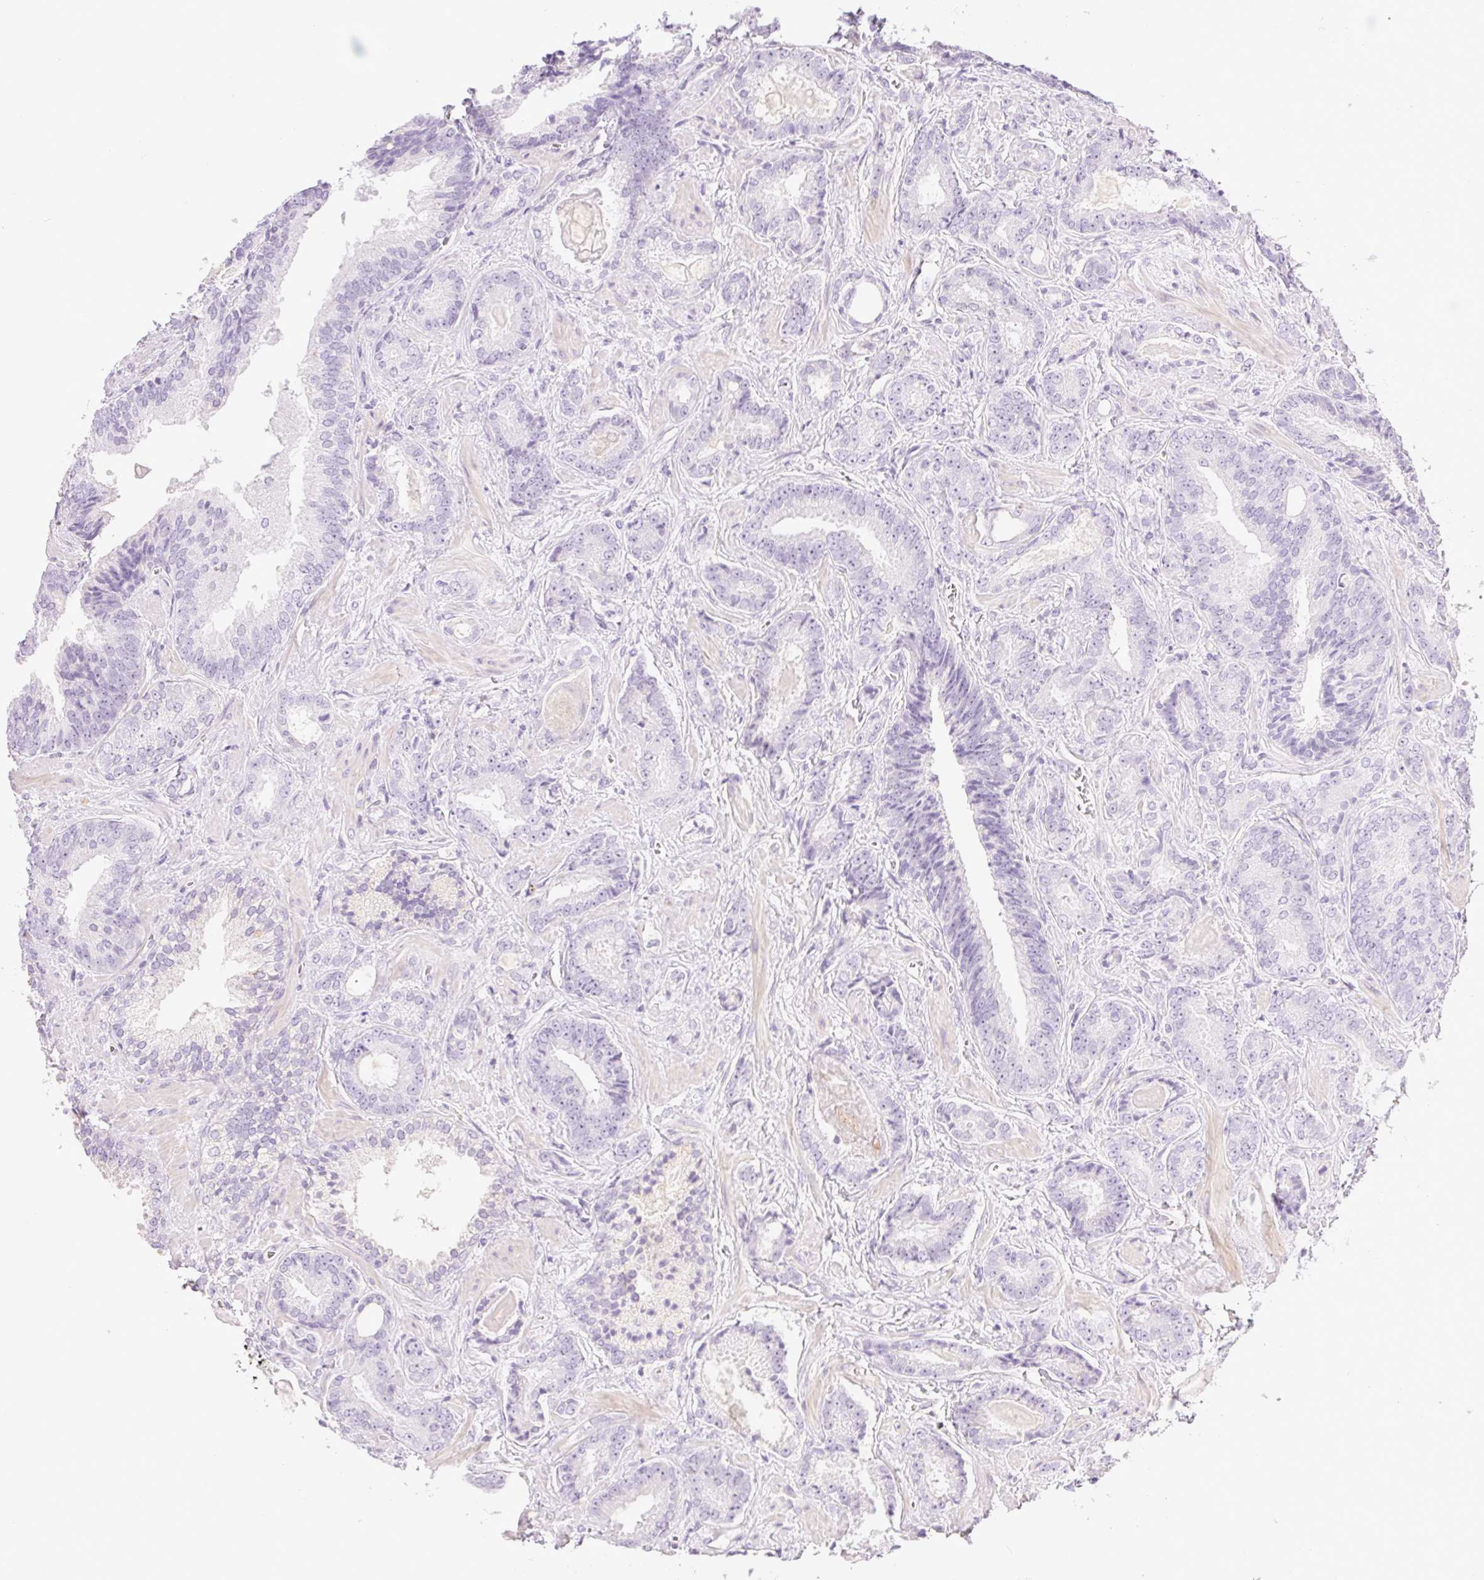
{"staining": {"intensity": "negative", "quantity": "none", "location": "none"}, "tissue": "prostate cancer", "cell_type": "Tumor cells", "image_type": "cancer", "snomed": [{"axis": "morphology", "description": "Adenocarcinoma, Low grade"}, {"axis": "topography", "description": "Prostate"}], "caption": "Immunohistochemistry (IHC) histopathology image of neoplastic tissue: human adenocarcinoma (low-grade) (prostate) stained with DAB (3,3'-diaminobenzidine) reveals no significant protein staining in tumor cells.", "gene": "MIA2", "patient": {"sex": "male", "age": 62}}